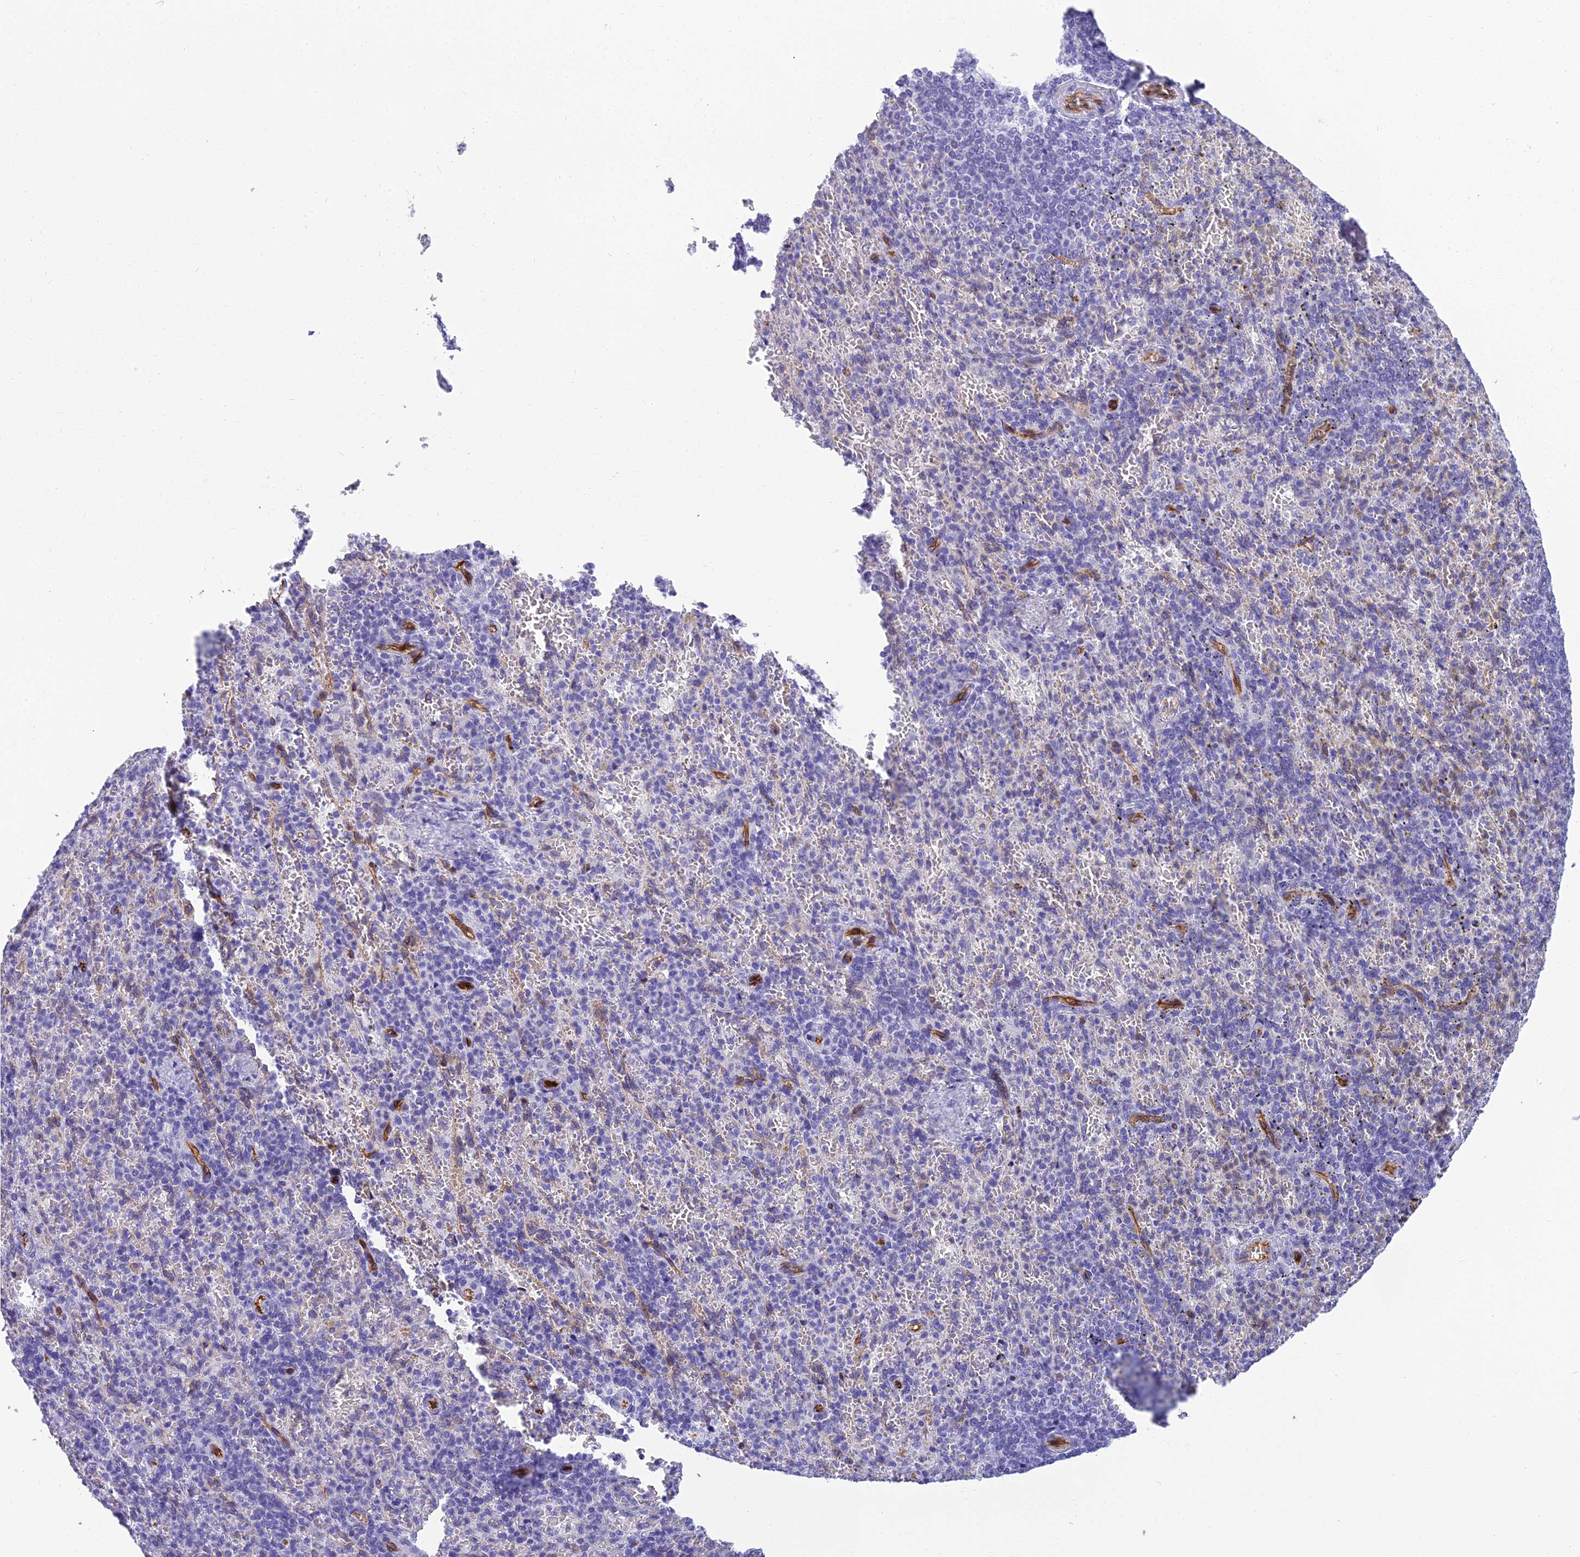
{"staining": {"intensity": "negative", "quantity": "none", "location": "none"}, "tissue": "spleen", "cell_type": "Cells in red pulp", "image_type": "normal", "snomed": [{"axis": "morphology", "description": "Normal tissue, NOS"}, {"axis": "topography", "description": "Spleen"}], "caption": "Spleen was stained to show a protein in brown. There is no significant expression in cells in red pulp.", "gene": "NINJ1", "patient": {"sex": "female", "age": 74}}